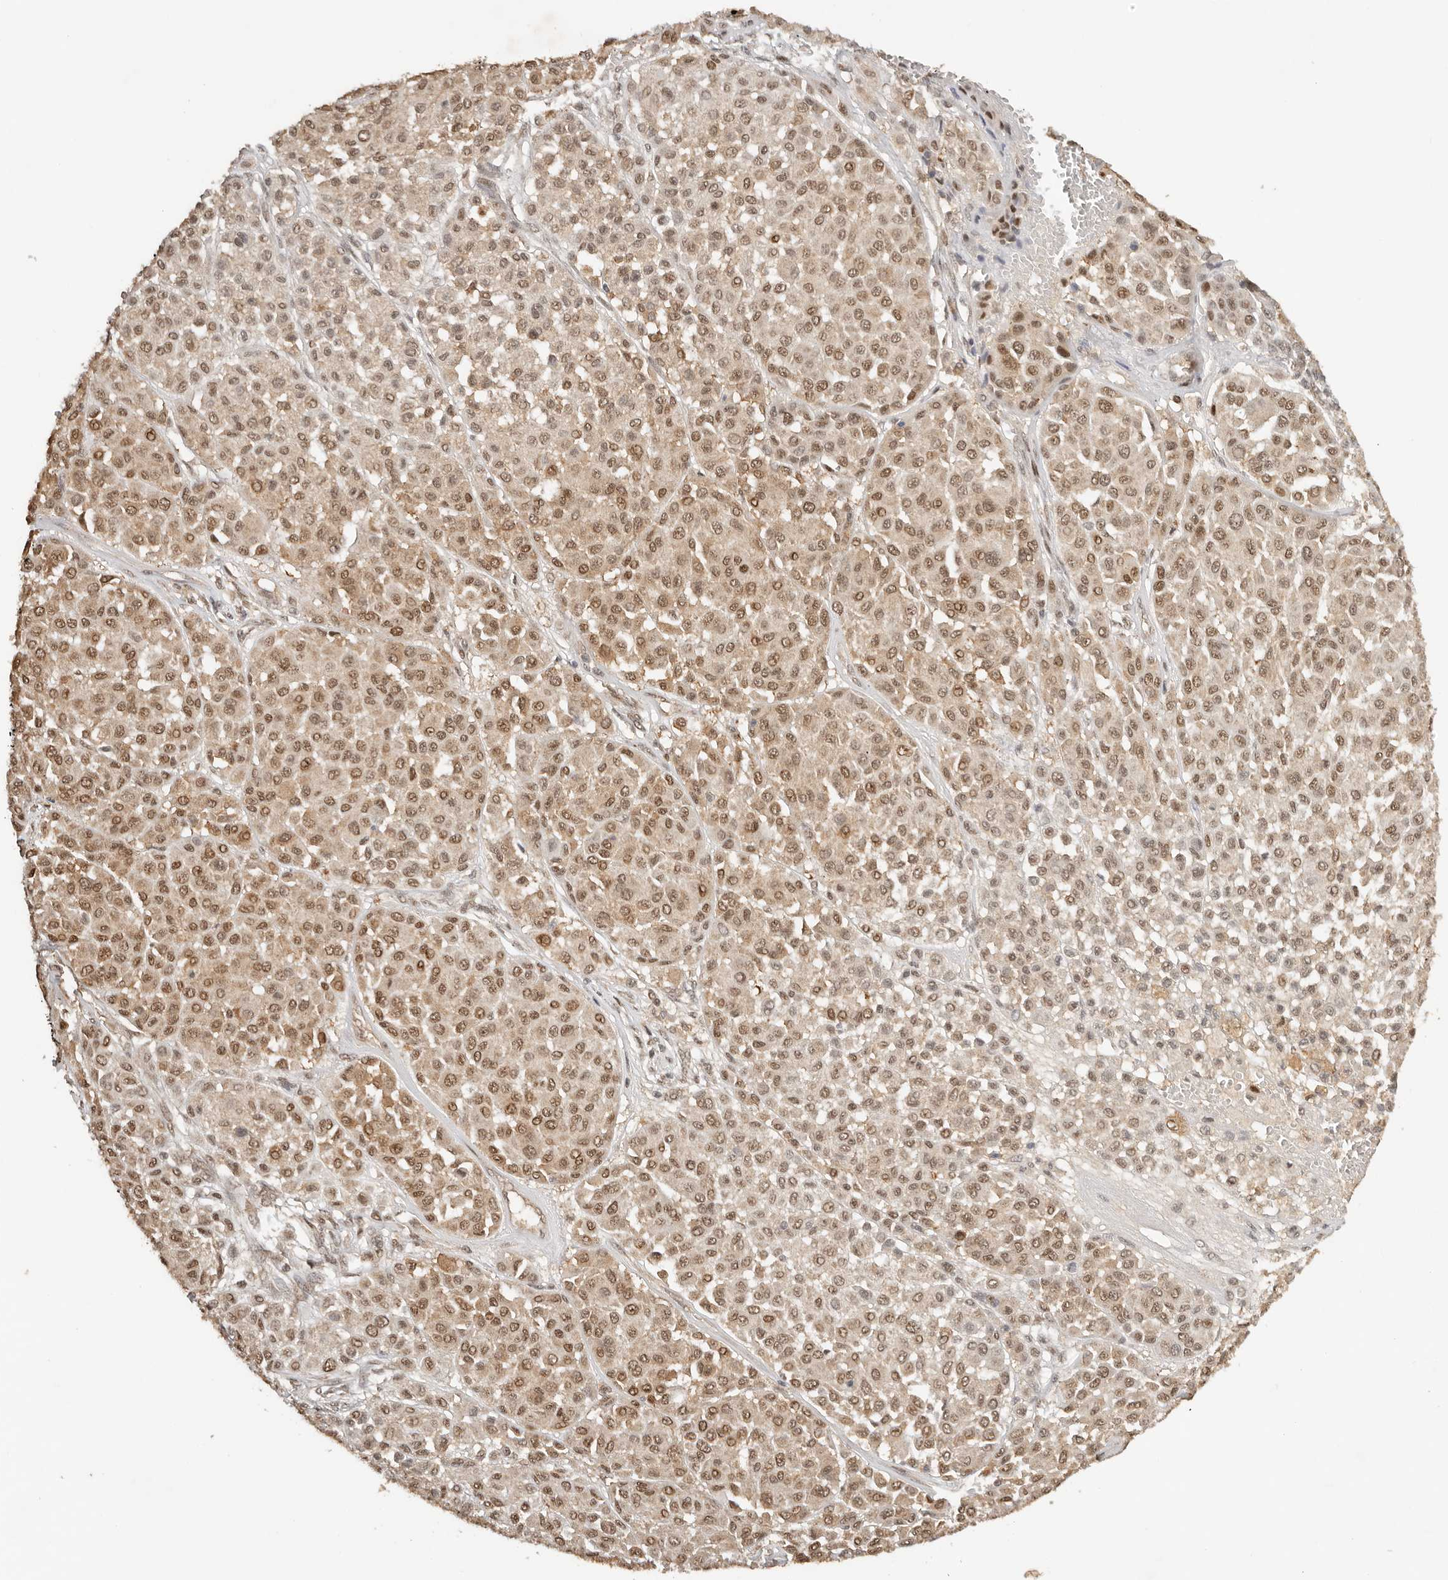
{"staining": {"intensity": "moderate", "quantity": ">75%", "location": "nuclear"}, "tissue": "melanoma", "cell_type": "Tumor cells", "image_type": "cancer", "snomed": [{"axis": "morphology", "description": "Malignant melanoma, Metastatic site"}, {"axis": "topography", "description": "Soft tissue"}], "caption": "Immunohistochemistry (IHC) of human melanoma demonstrates medium levels of moderate nuclear positivity in approximately >75% of tumor cells.", "gene": "SEC14L1", "patient": {"sex": "male", "age": 41}}